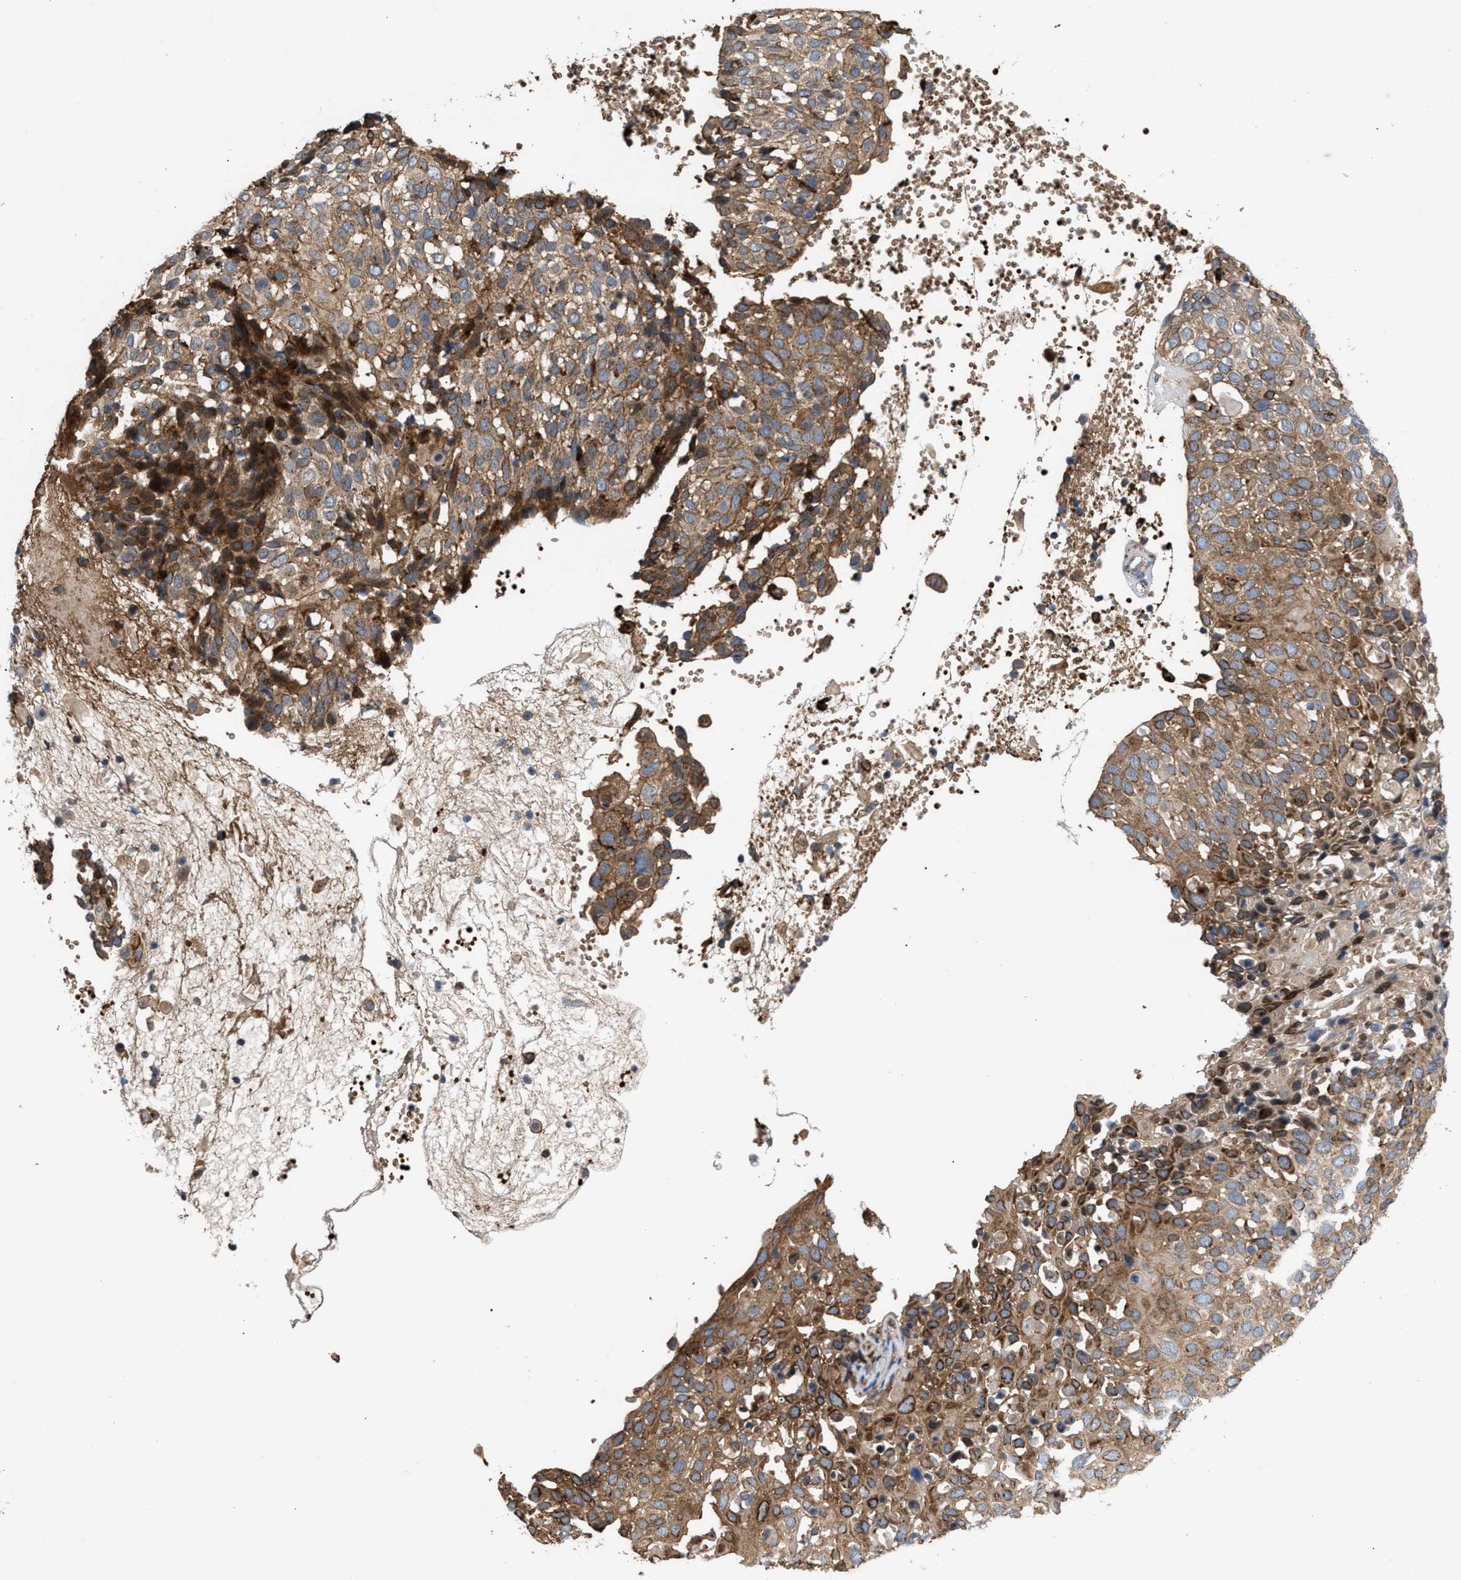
{"staining": {"intensity": "moderate", "quantity": ">75%", "location": "cytoplasmic/membranous"}, "tissue": "cervical cancer", "cell_type": "Tumor cells", "image_type": "cancer", "snomed": [{"axis": "morphology", "description": "Squamous cell carcinoma, NOS"}, {"axis": "topography", "description": "Cervix"}], "caption": "Immunohistochemical staining of cervical cancer reveals medium levels of moderate cytoplasmic/membranous protein staining in approximately >75% of tumor cells. Immunohistochemistry stains the protein in brown and the nuclei are stained blue.", "gene": "GCC1", "patient": {"sex": "female", "age": 74}}